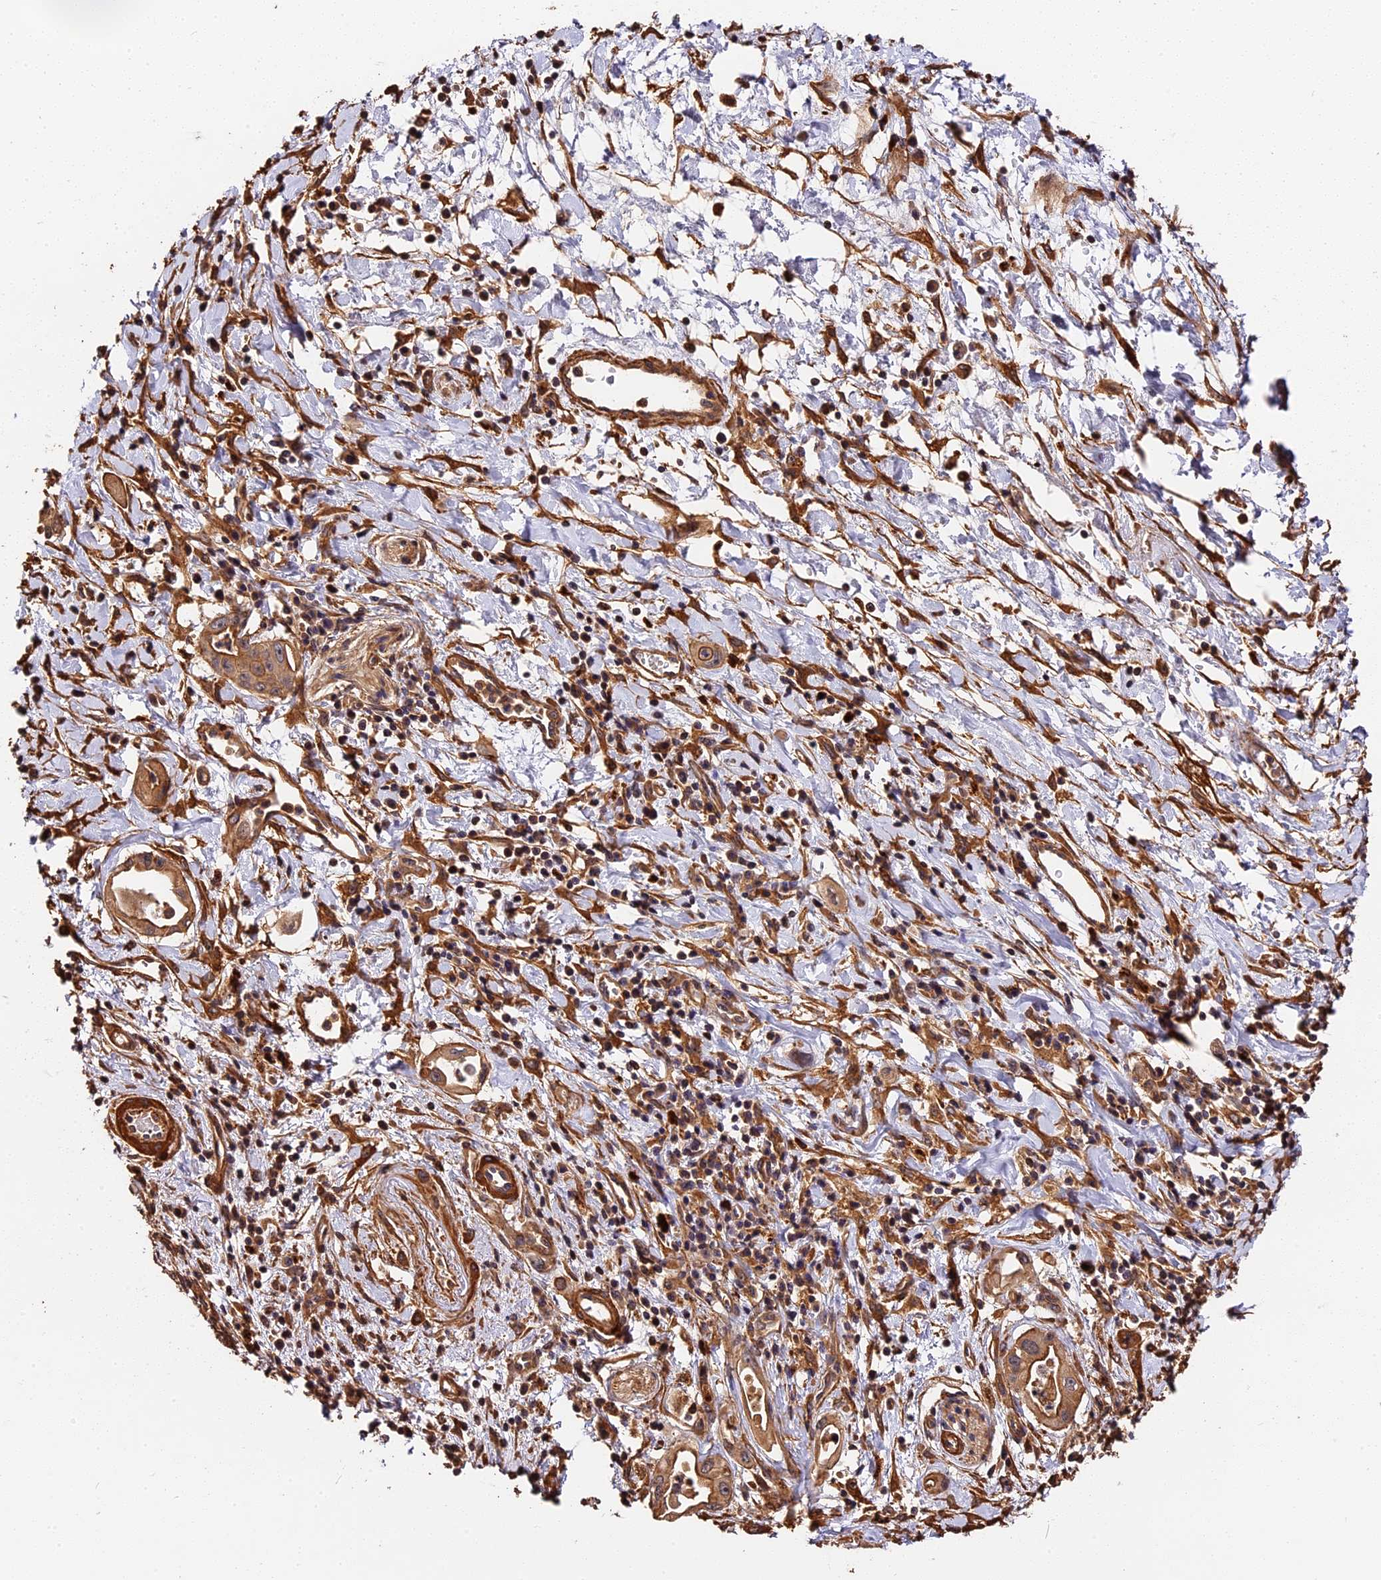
{"staining": {"intensity": "moderate", "quantity": "25%-75%", "location": "cytoplasmic/membranous"}, "tissue": "pancreatic cancer", "cell_type": "Tumor cells", "image_type": "cancer", "snomed": [{"axis": "morphology", "description": "Adenocarcinoma, NOS"}, {"axis": "topography", "description": "Pancreas"}], "caption": "A high-resolution histopathology image shows IHC staining of adenocarcinoma (pancreatic), which reveals moderate cytoplasmic/membranous positivity in about 25%-75% of tumor cells.", "gene": "MMP15", "patient": {"sex": "female", "age": 77}}